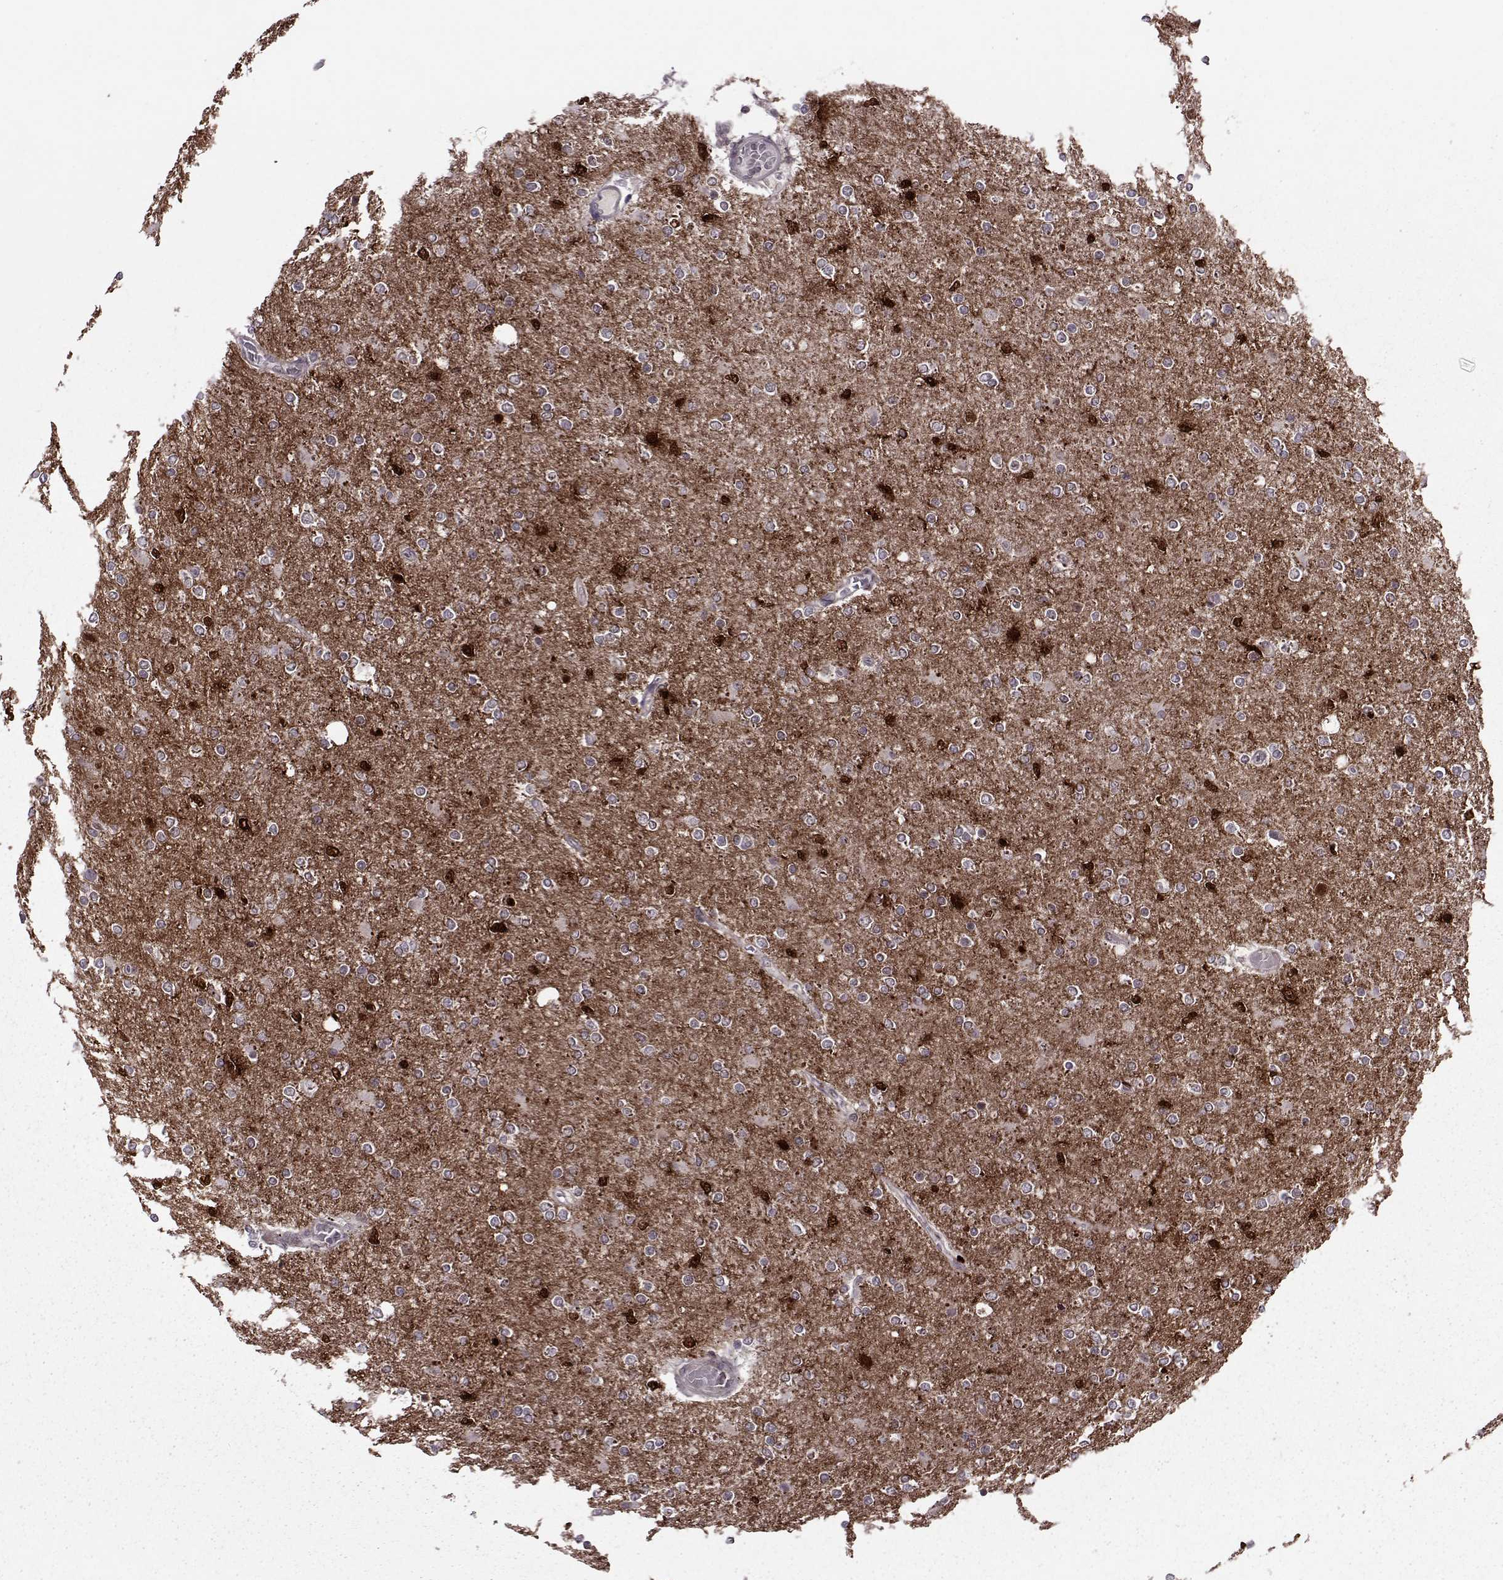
{"staining": {"intensity": "weak", "quantity": "<25%", "location": "cytoplasmic/membranous"}, "tissue": "glioma", "cell_type": "Tumor cells", "image_type": "cancer", "snomed": [{"axis": "morphology", "description": "Glioma, malignant, High grade"}, {"axis": "topography", "description": "Cerebral cortex"}], "caption": "Tumor cells show no significant positivity in glioma. The staining was performed using DAB to visualize the protein expression in brown, while the nuclei were stained in blue with hematoxylin (Magnification: 20x).", "gene": "CDK4", "patient": {"sex": "male", "age": 70}}